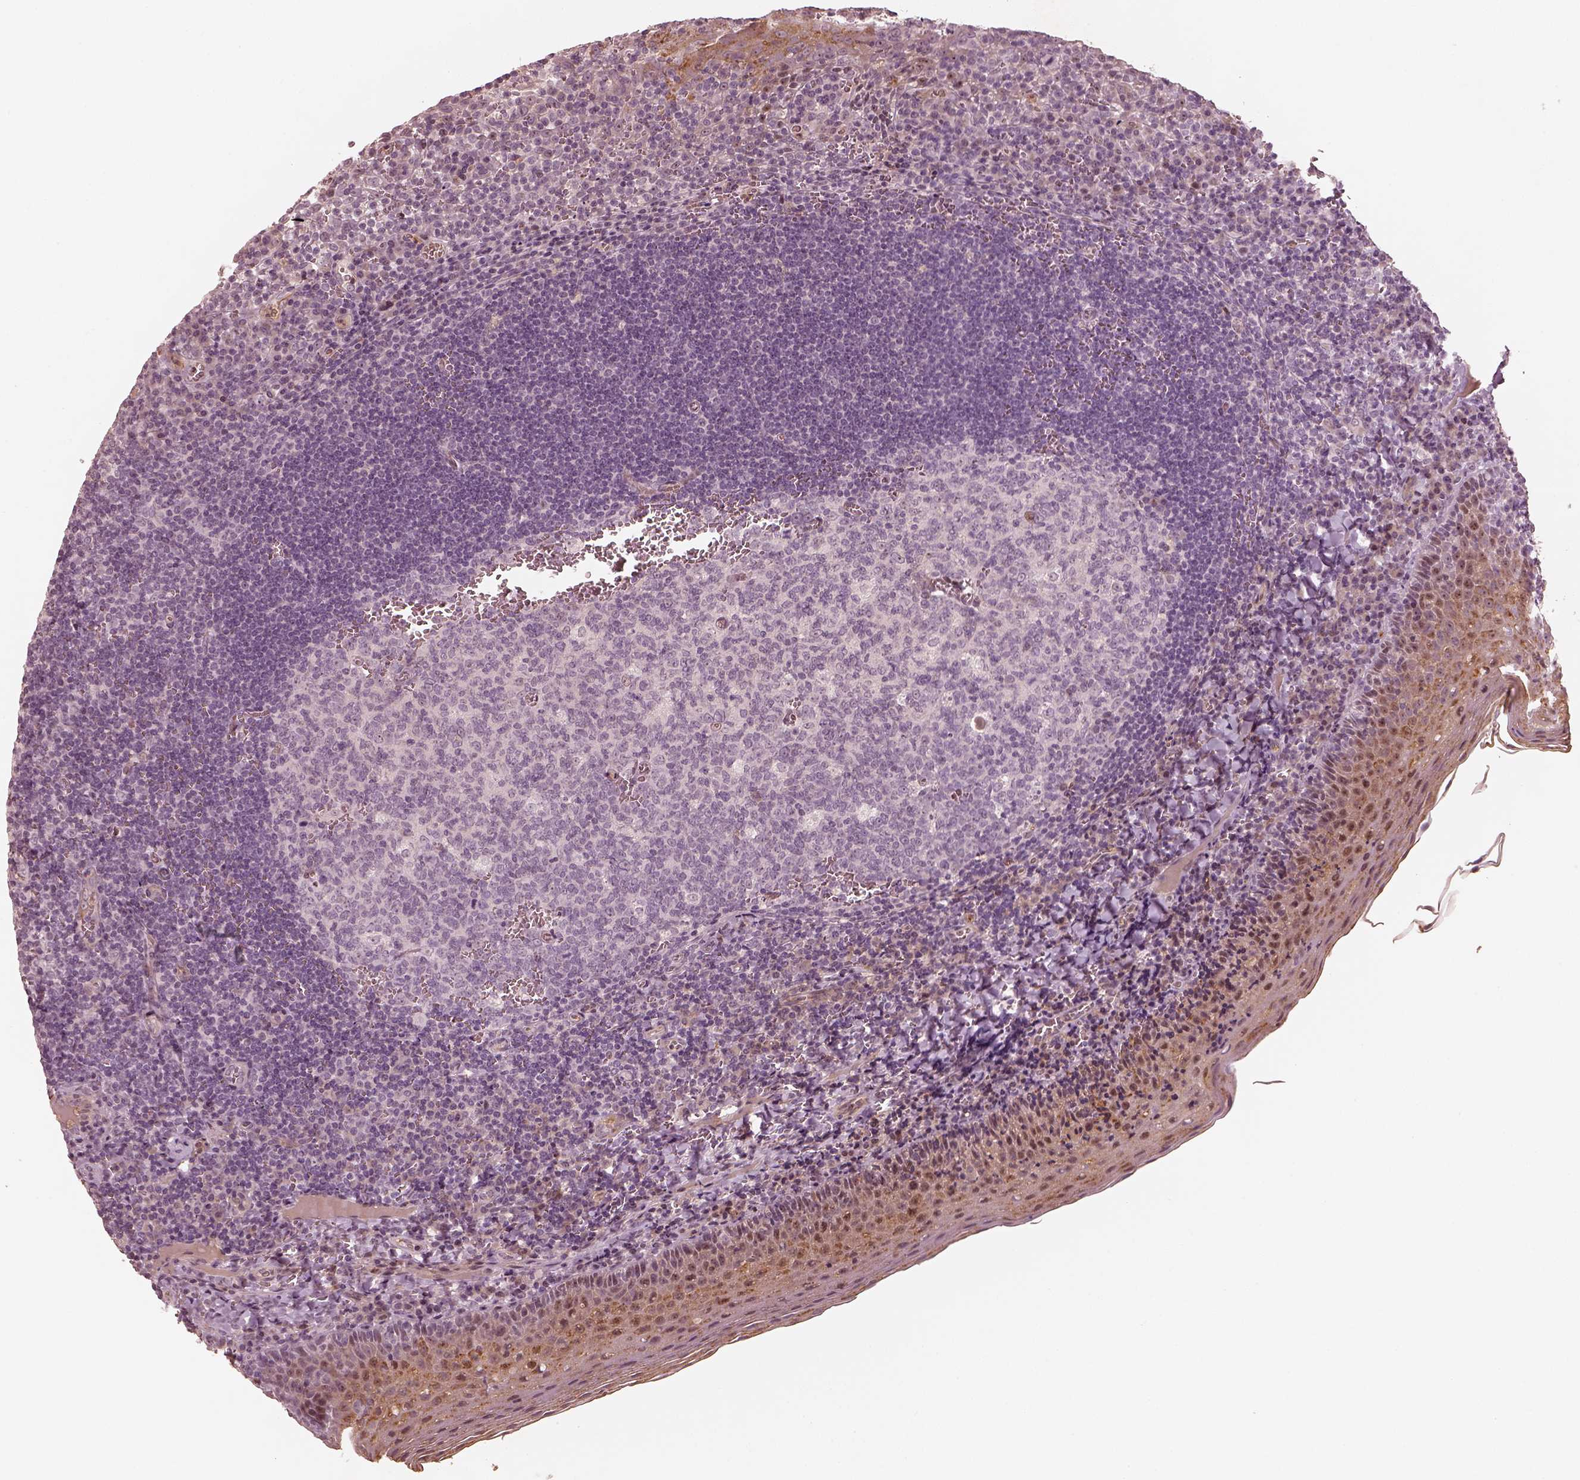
{"staining": {"intensity": "negative", "quantity": "none", "location": "none"}, "tissue": "tonsil", "cell_type": "Germinal center cells", "image_type": "normal", "snomed": [{"axis": "morphology", "description": "Normal tissue, NOS"}, {"axis": "morphology", "description": "Inflammation, NOS"}, {"axis": "topography", "description": "Tonsil"}], "caption": "Micrograph shows no protein staining in germinal center cells of benign tonsil.", "gene": "MADCAM1", "patient": {"sex": "female", "age": 31}}